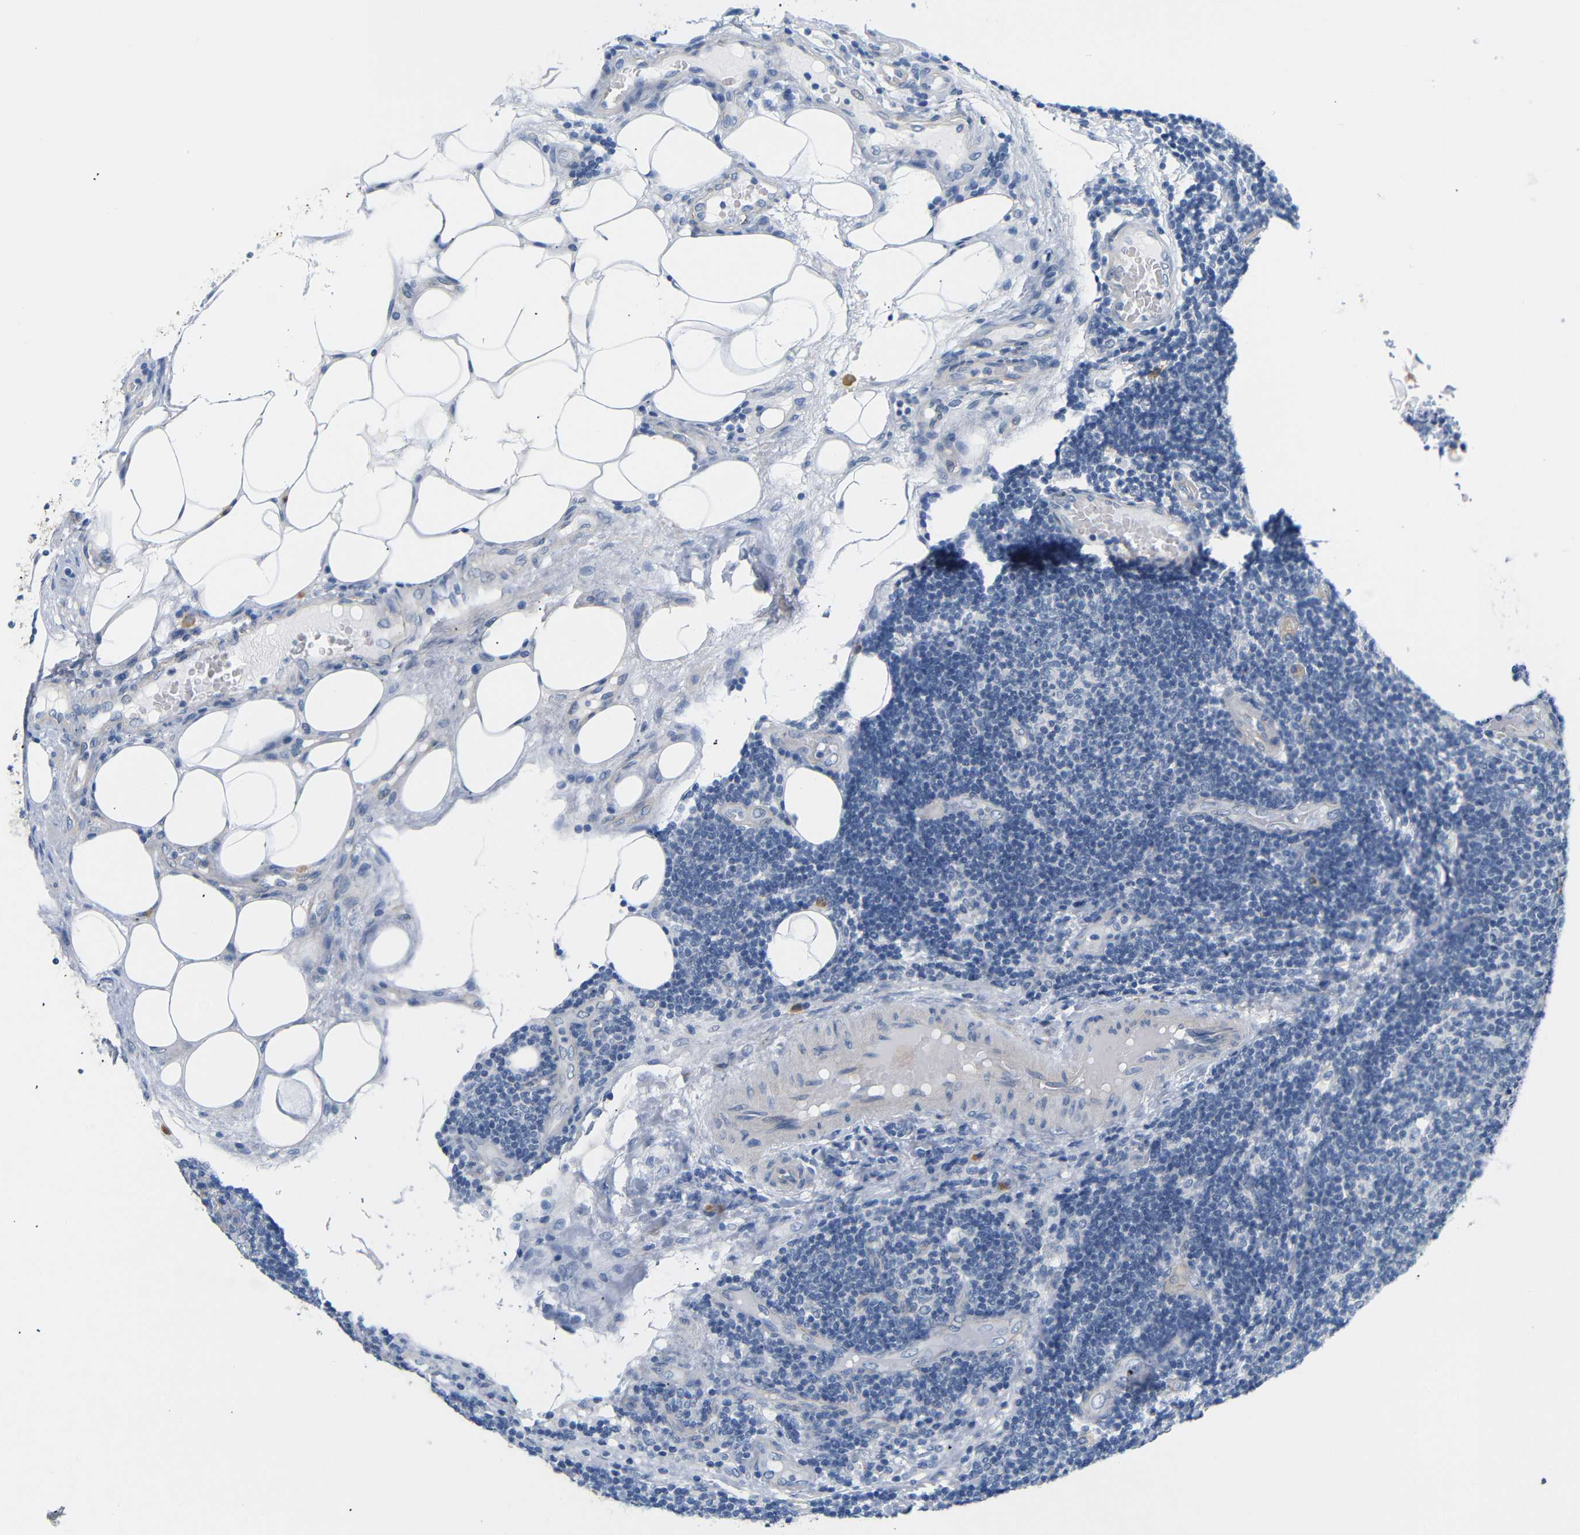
{"staining": {"intensity": "negative", "quantity": "none", "location": "none"}, "tissue": "lymphoma", "cell_type": "Tumor cells", "image_type": "cancer", "snomed": [{"axis": "morphology", "description": "Malignant lymphoma, non-Hodgkin's type, Low grade"}, {"axis": "topography", "description": "Lymph node"}], "caption": "IHC image of human lymphoma stained for a protein (brown), which displays no positivity in tumor cells. (Immunohistochemistry (ihc), brightfield microscopy, high magnification).", "gene": "STMN3", "patient": {"sex": "male", "age": 83}}